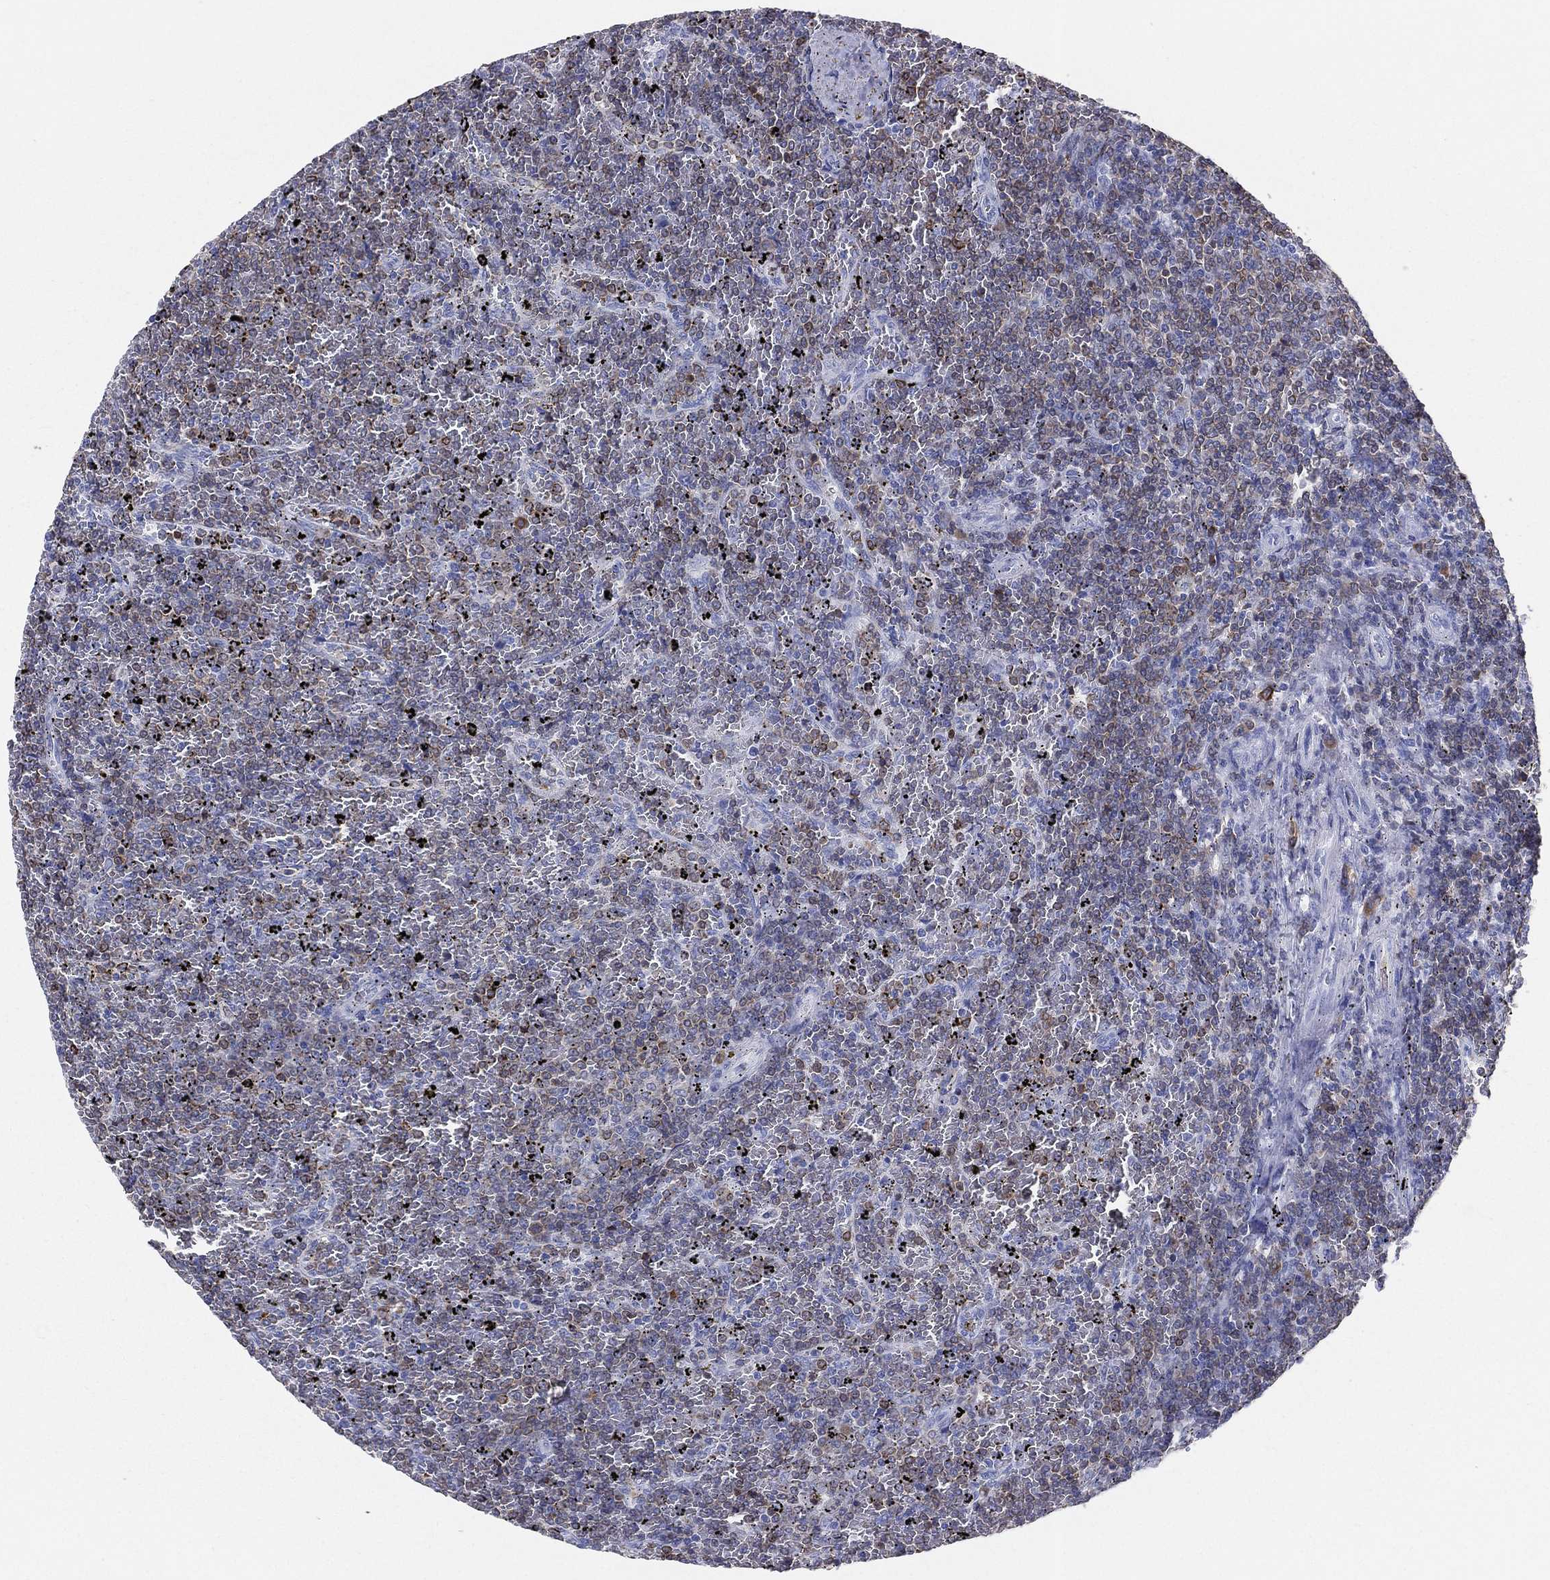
{"staining": {"intensity": "weak", "quantity": ">75%", "location": "cytoplasmic/membranous"}, "tissue": "lymphoma", "cell_type": "Tumor cells", "image_type": "cancer", "snomed": [{"axis": "morphology", "description": "Malignant lymphoma, non-Hodgkin's type, Low grade"}, {"axis": "topography", "description": "Spleen"}], "caption": "Low-grade malignant lymphoma, non-Hodgkin's type was stained to show a protein in brown. There is low levels of weak cytoplasmic/membranous staining in approximately >75% of tumor cells.", "gene": "CD79A", "patient": {"sex": "female", "age": 77}}